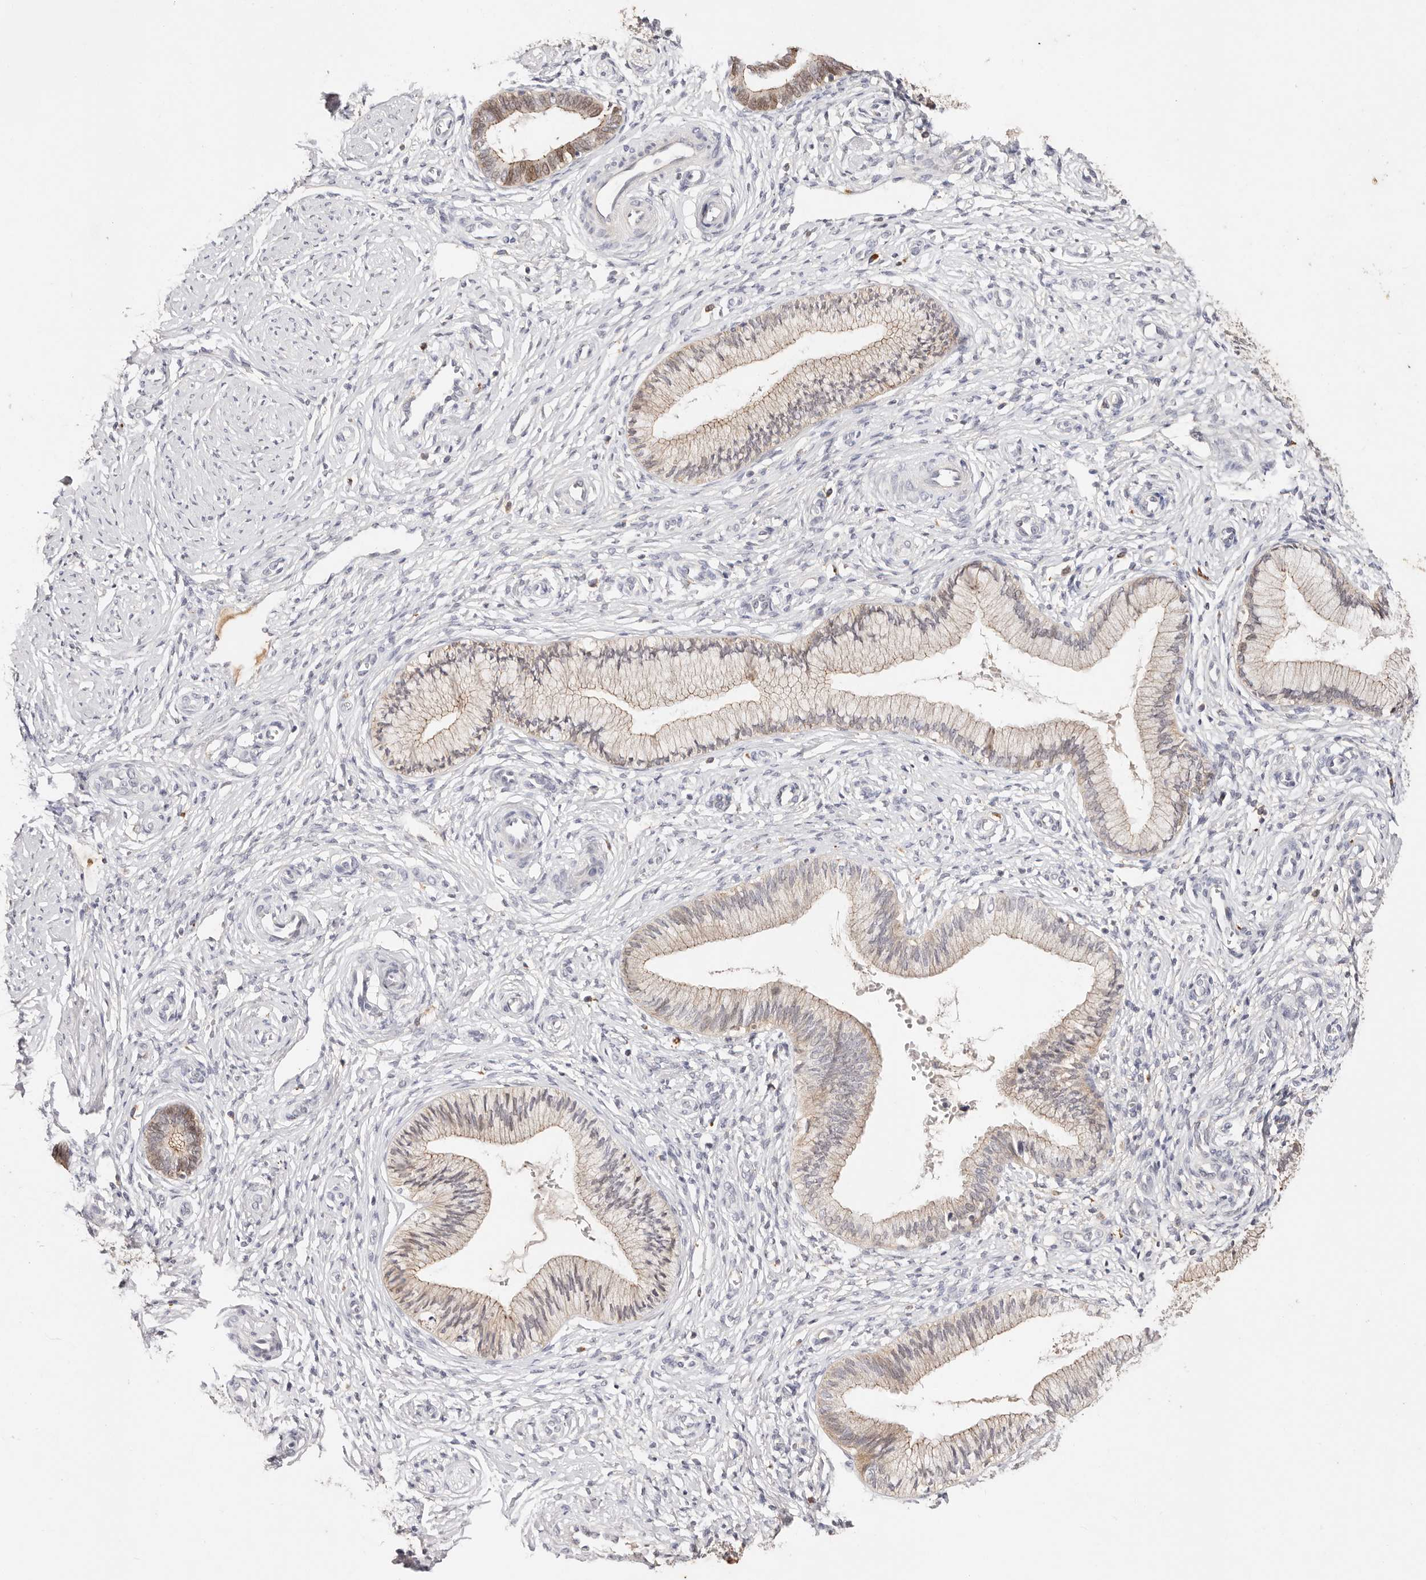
{"staining": {"intensity": "moderate", "quantity": "25%-75%", "location": "cytoplasmic/membranous"}, "tissue": "cervix", "cell_type": "Glandular cells", "image_type": "normal", "snomed": [{"axis": "morphology", "description": "Normal tissue, NOS"}, {"axis": "topography", "description": "Cervix"}], "caption": "Normal cervix reveals moderate cytoplasmic/membranous expression in approximately 25%-75% of glandular cells, visualized by immunohistochemistry. (brown staining indicates protein expression, while blue staining denotes nuclei).", "gene": "CXADR", "patient": {"sex": "female", "age": 27}}